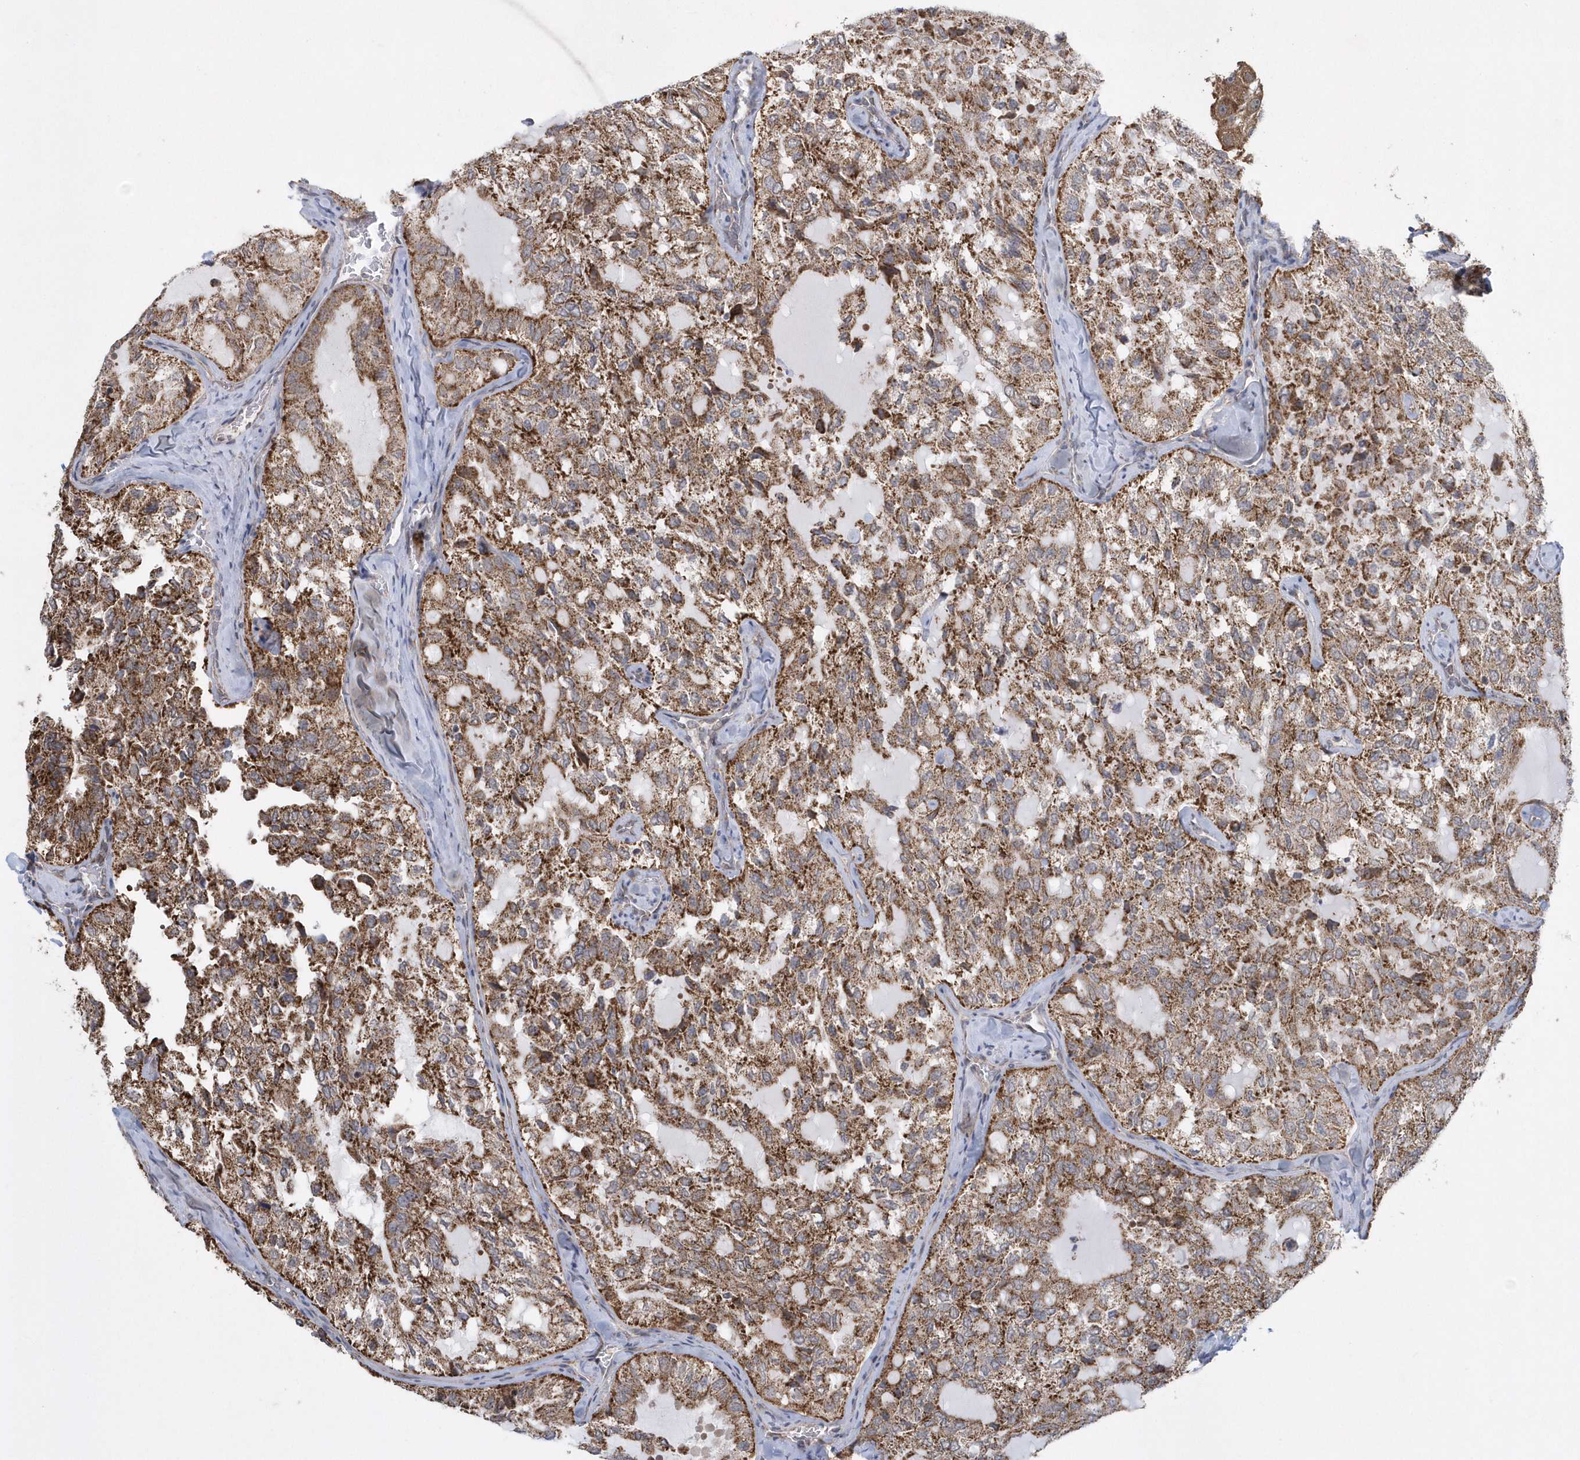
{"staining": {"intensity": "moderate", "quantity": ">75%", "location": "cytoplasmic/membranous"}, "tissue": "thyroid cancer", "cell_type": "Tumor cells", "image_type": "cancer", "snomed": [{"axis": "morphology", "description": "Follicular adenoma carcinoma, NOS"}, {"axis": "topography", "description": "Thyroid gland"}], "caption": "Protein positivity by immunohistochemistry (IHC) exhibits moderate cytoplasmic/membranous expression in about >75% of tumor cells in thyroid cancer (follicular adenoma carcinoma).", "gene": "SLX9", "patient": {"sex": "male", "age": 75}}